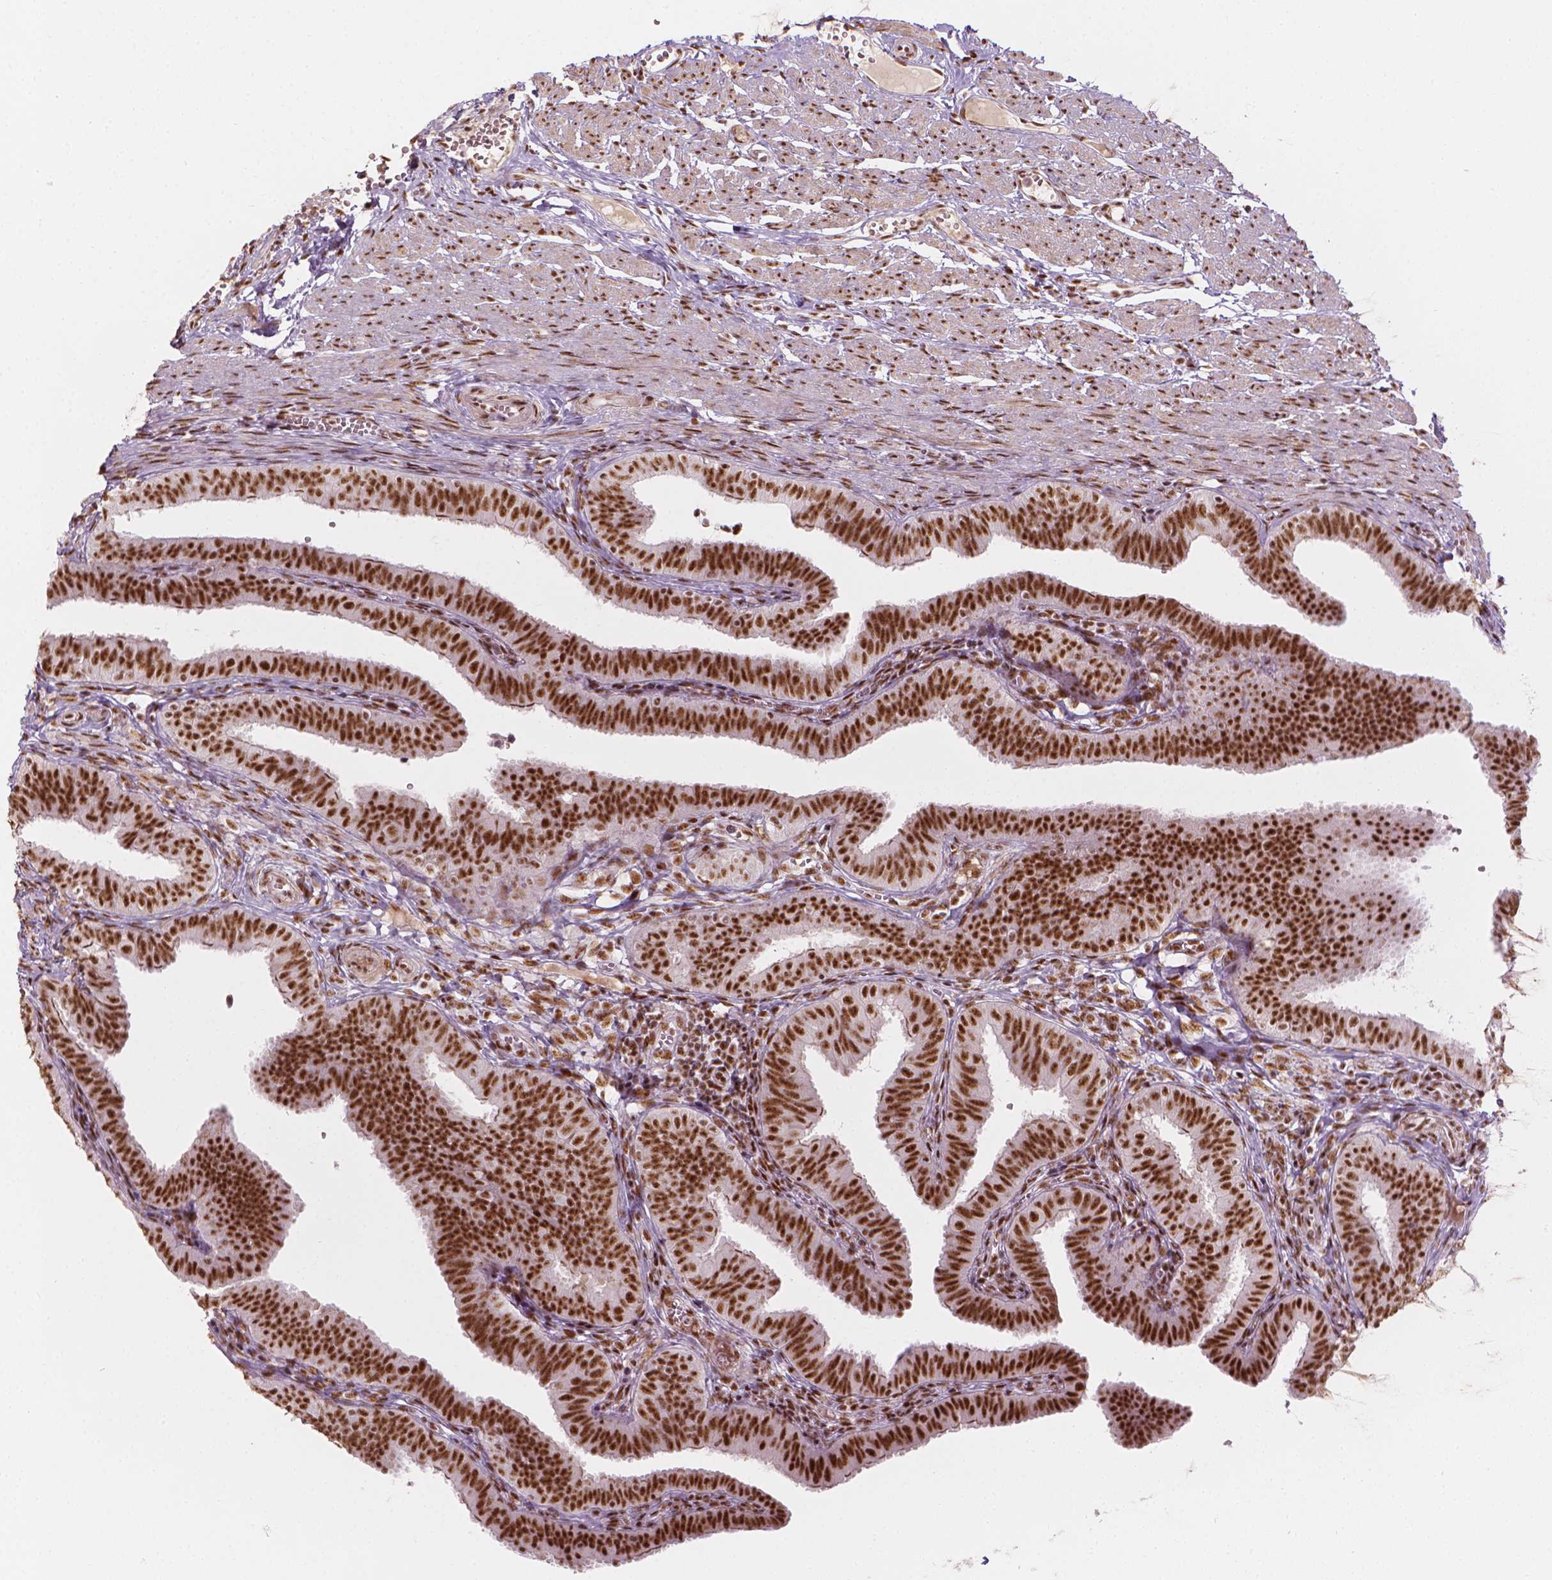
{"staining": {"intensity": "strong", "quantity": ">75%", "location": "nuclear"}, "tissue": "fallopian tube", "cell_type": "Glandular cells", "image_type": "normal", "snomed": [{"axis": "morphology", "description": "Normal tissue, NOS"}, {"axis": "topography", "description": "Fallopian tube"}], "caption": "About >75% of glandular cells in unremarkable human fallopian tube exhibit strong nuclear protein staining as visualized by brown immunohistochemical staining.", "gene": "ELF2", "patient": {"sex": "female", "age": 25}}